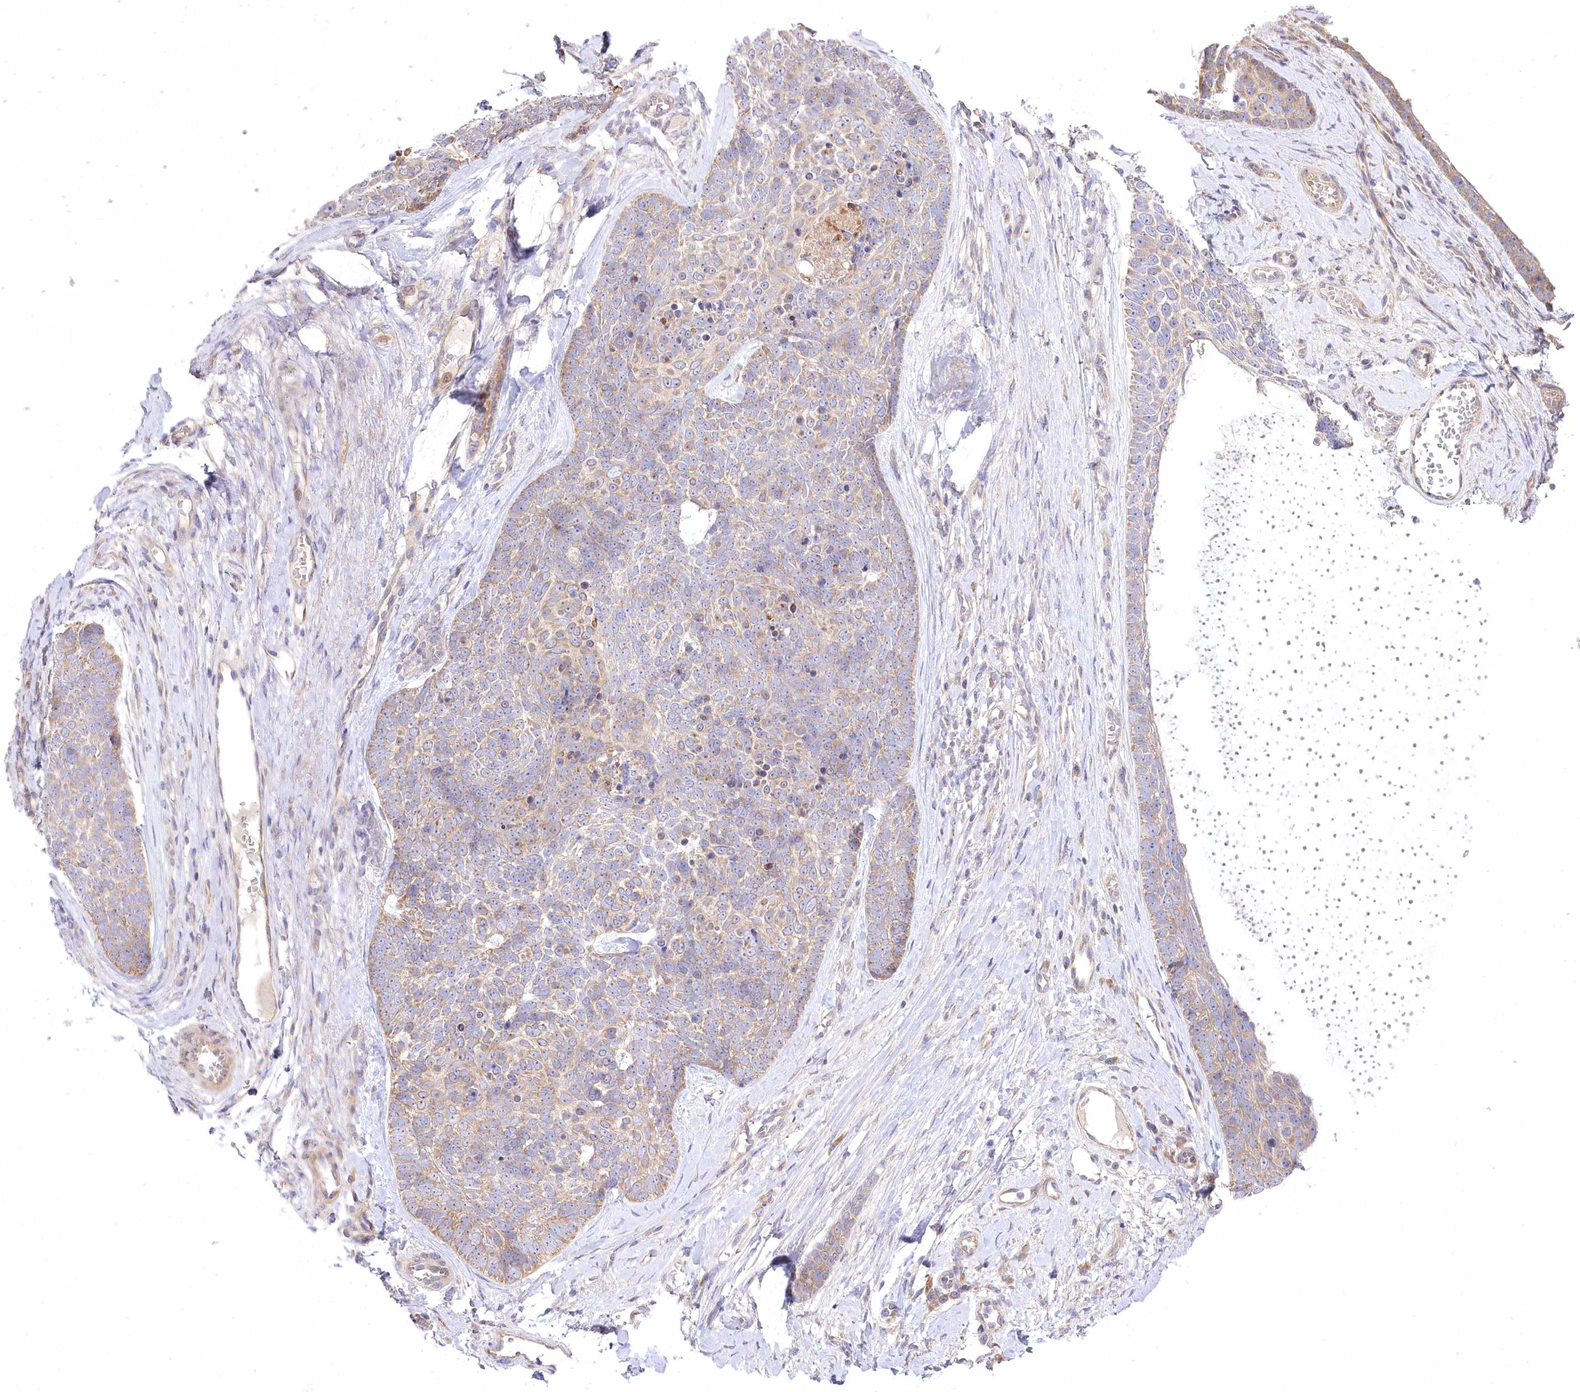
{"staining": {"intensity": "weak", "quantity": "25%-75%", "location": "cytoplasmic/membranous"}, "tissue": "skin cancer", "cell_type": "Tumor cells", "image_type": "cancer", "snomed": [{"axis": "morphology", "description": "Basal cell carcinoma"}, {"axis": "topography", "description": "Skin"}], "caption": "Protein analysis of skin cancer tissue displays weak cytoplasmic/membranous staining in about 25%-75% of tumor cells. (Brightfield microscopy of DAB IHC at high magnification).", "gene": "PYROXD1", "patient": {"sex": "female", "age": 81}}